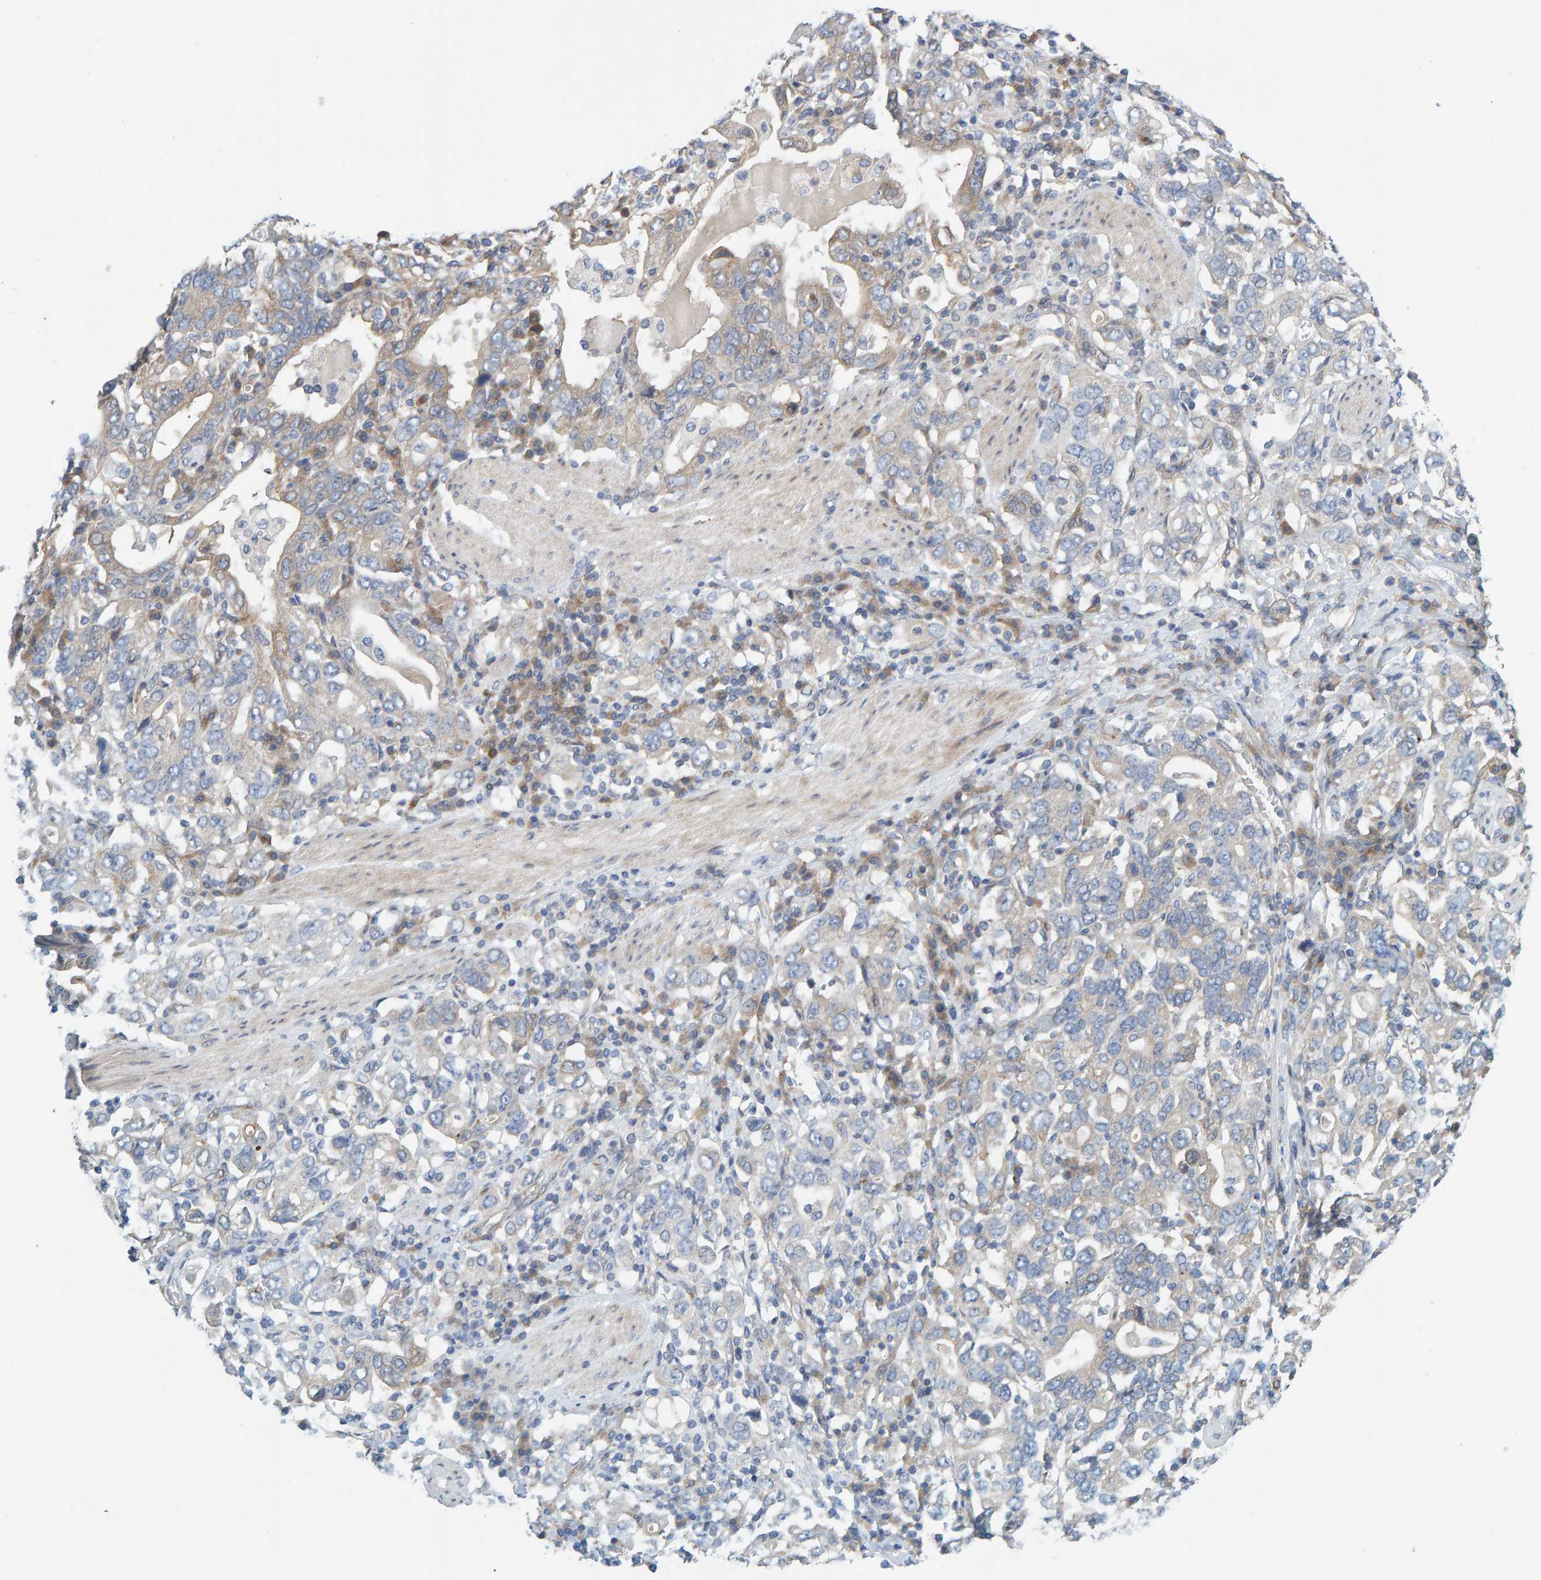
{"staining": {"intensity": "weak", "quantity": "<25%", "location": "cytoplasmic/membranous"}, "tissue": "stomach cancer", "cell_type": "Tumor cells", "image_type": "cancer", "snomed": [{"axis": "morphology", "description": "Adenocarcinoma, NOS"}, {"axis": "topography", "description": "Stomach, upper"}], "caption": "The photomicrograph displays no significant positivity in tumor cells of stomach cancer.", "gene": "PRKD2", "patient": {"sex": "male", "age": 62}}